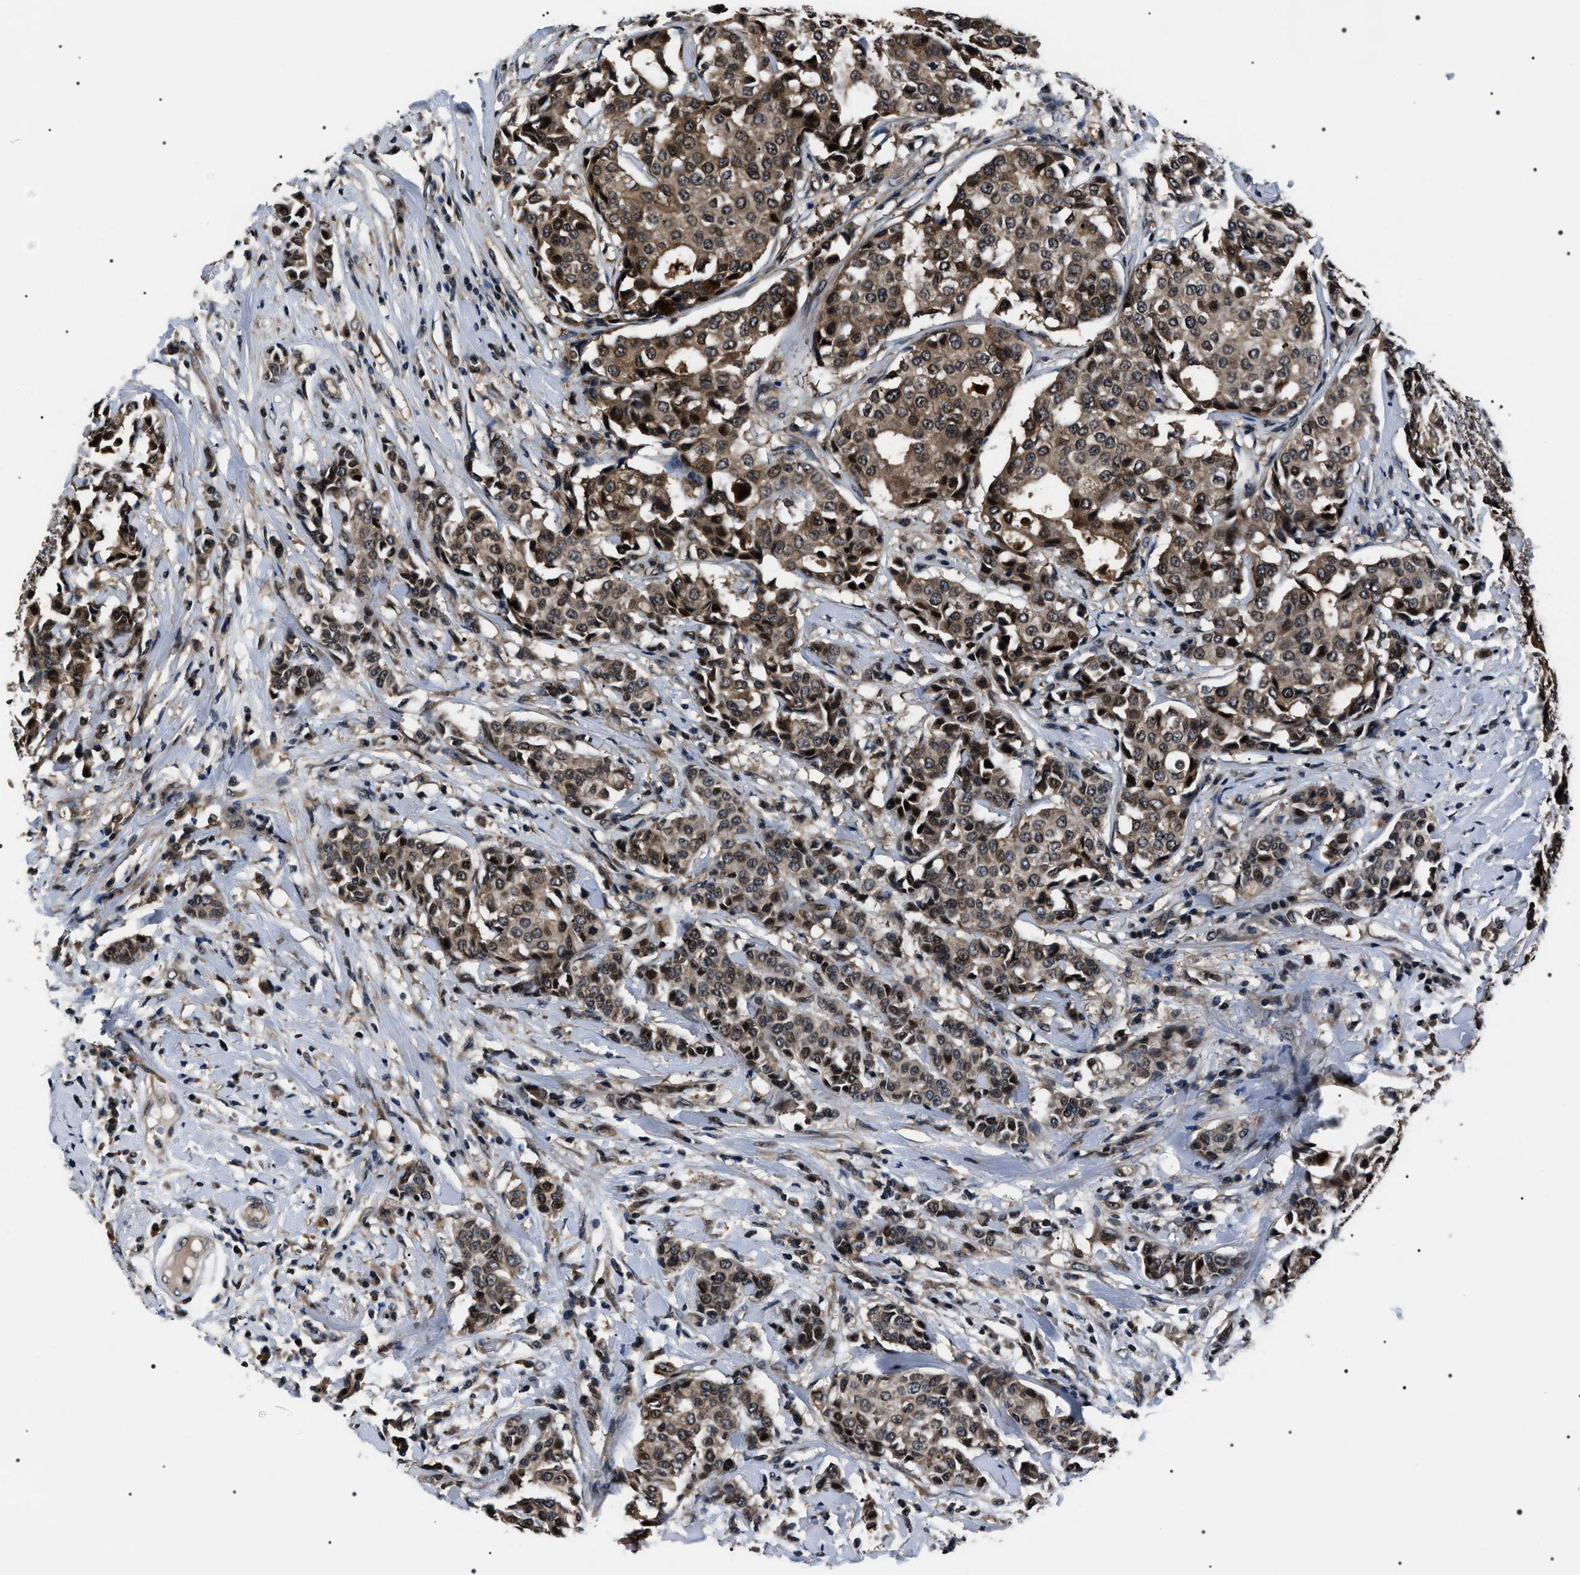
{"staining": {"intensity": "moderate", "quantity": ">75%", "location": "cytoplasmic/membranous,nuclear"}, "tissue": "breast cancer", "cell_type": "Tumor cells", "image_type": "cancer", "snomed": [{"axis": "morphology", "description": "Duct carcinoma"}, {"axis": "topography", "description": "Breast"}], "caption": "Immunohistochemistry (IHC) (DAB) staining of intraductal carcinoma (breast) exhibits moderate cytoplasmic/membranous and nuclear protein staining in approximately >75% of tumor cells. Immunohistochemistry (IHC) stains the protein of interest in brown and the nuclei are stained blue.", "gene": "SIPA1", "patient": {"sex": "female", "age": 27}}